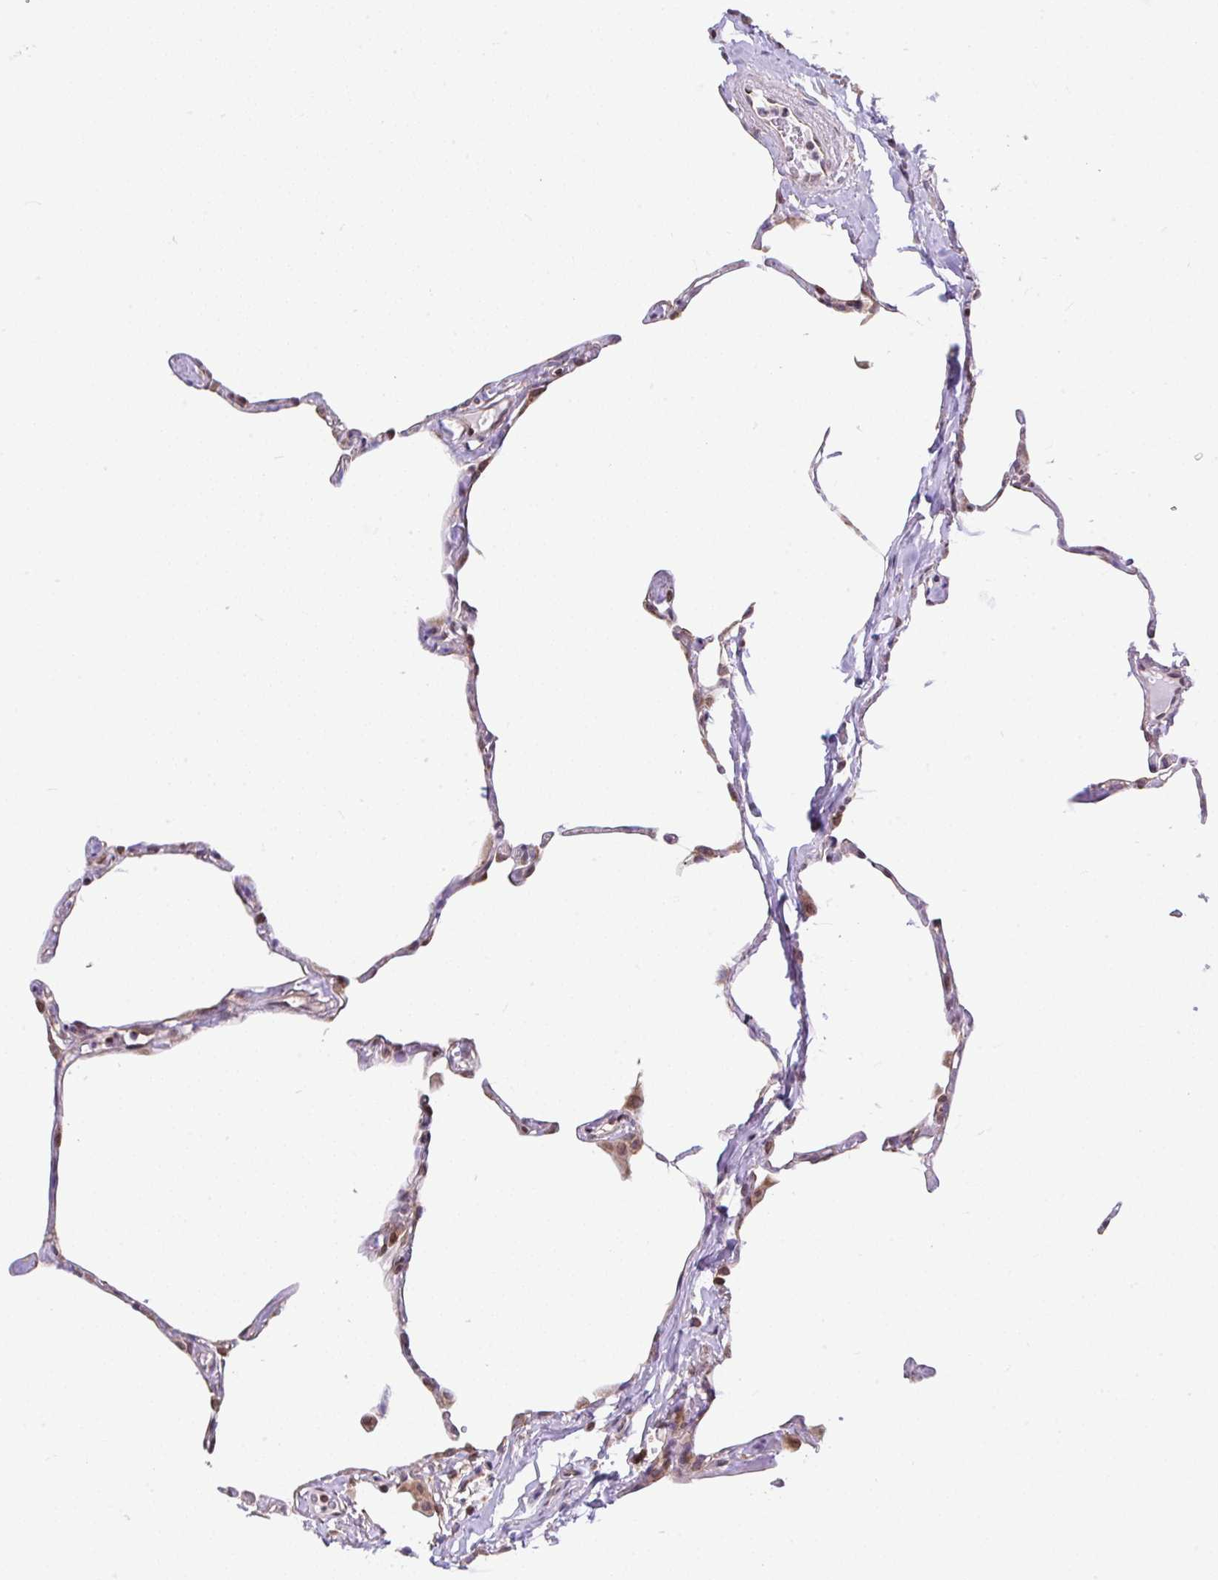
{"staining": {"intensity": "moderate", "quantity": "25%-75%", "location": "cytoplasmic/membranous"}, "tissue": "lung", "cell_type": "Alveolar cells", "image_type": "normal", "snomed": [{"axis": "morphology", "description": "Normal tissue, NOS"}, {"axis": "topography", "description": "Lung"}], "caption": "Immunohistochemical staining of benign lung reveals 25%-75% levels of moderate cytoplasmic/membranous protein expression in about 25%-75% of alveolar cells. (brown staining indicates protein expression, while blue staining denotes nuclei).", "gene": "FIGNL1", "patient": {"sex": "male", "age": 65}}